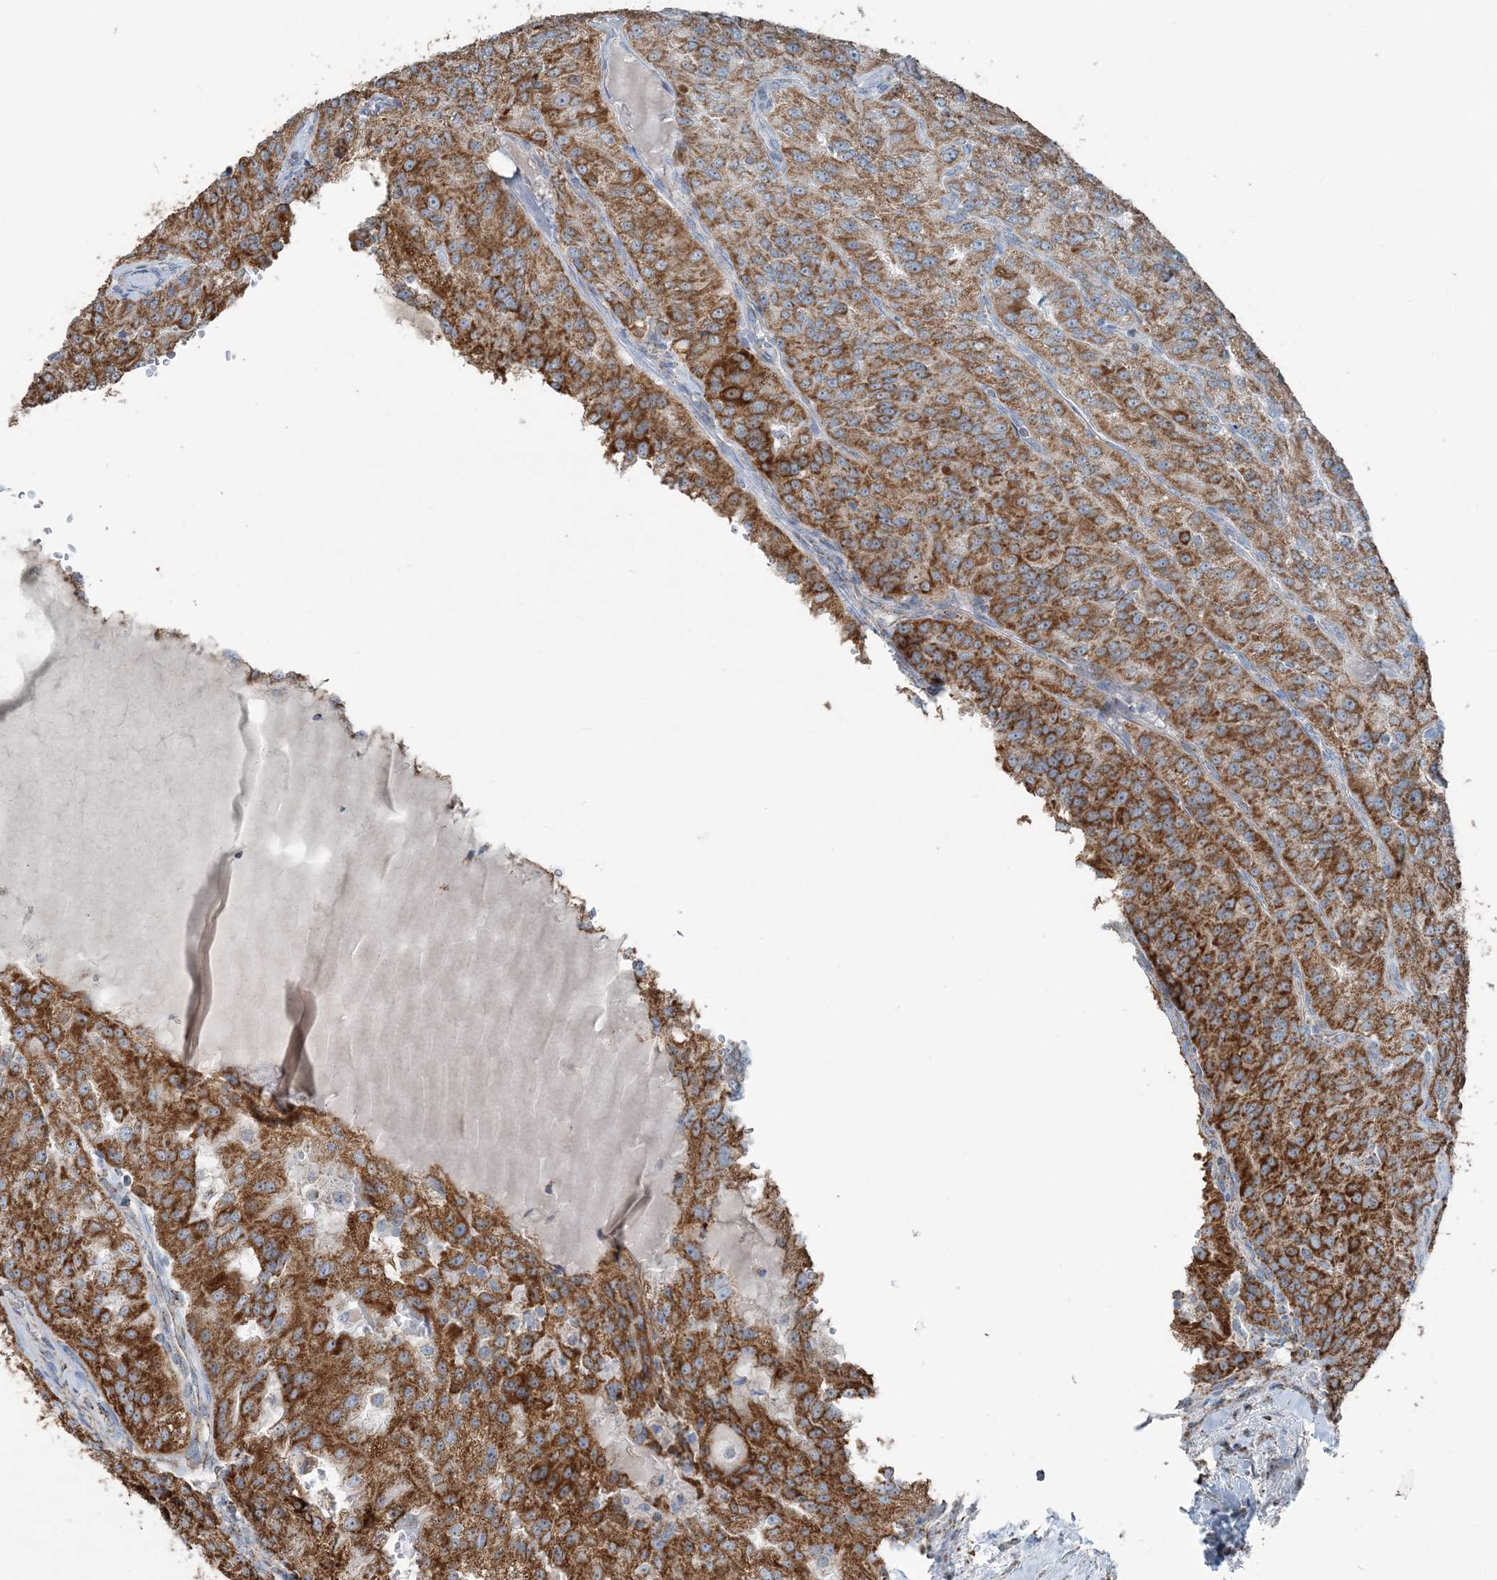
{"staining": {"intensity": "strong", "quantity": ">75%", "location": "cytoplasmic/membranous"}, "tissue": "renal cancer", "cell_type": "Tumor cells", "image_type": "cancer", "snomed": [{"axis": "morphology", "description": "Adenocarcinoma, NOS"}, {"axis": "topography", "description": "Kidney"}], "caption": "The image exhibits a brown stain indicating the presence of a protein in the cytoplasmic/membranous of tumor cells in adenocarcinoma (renal).", "gene": "SUCLG1", "patient": {"sex": "female", "age": 63}}